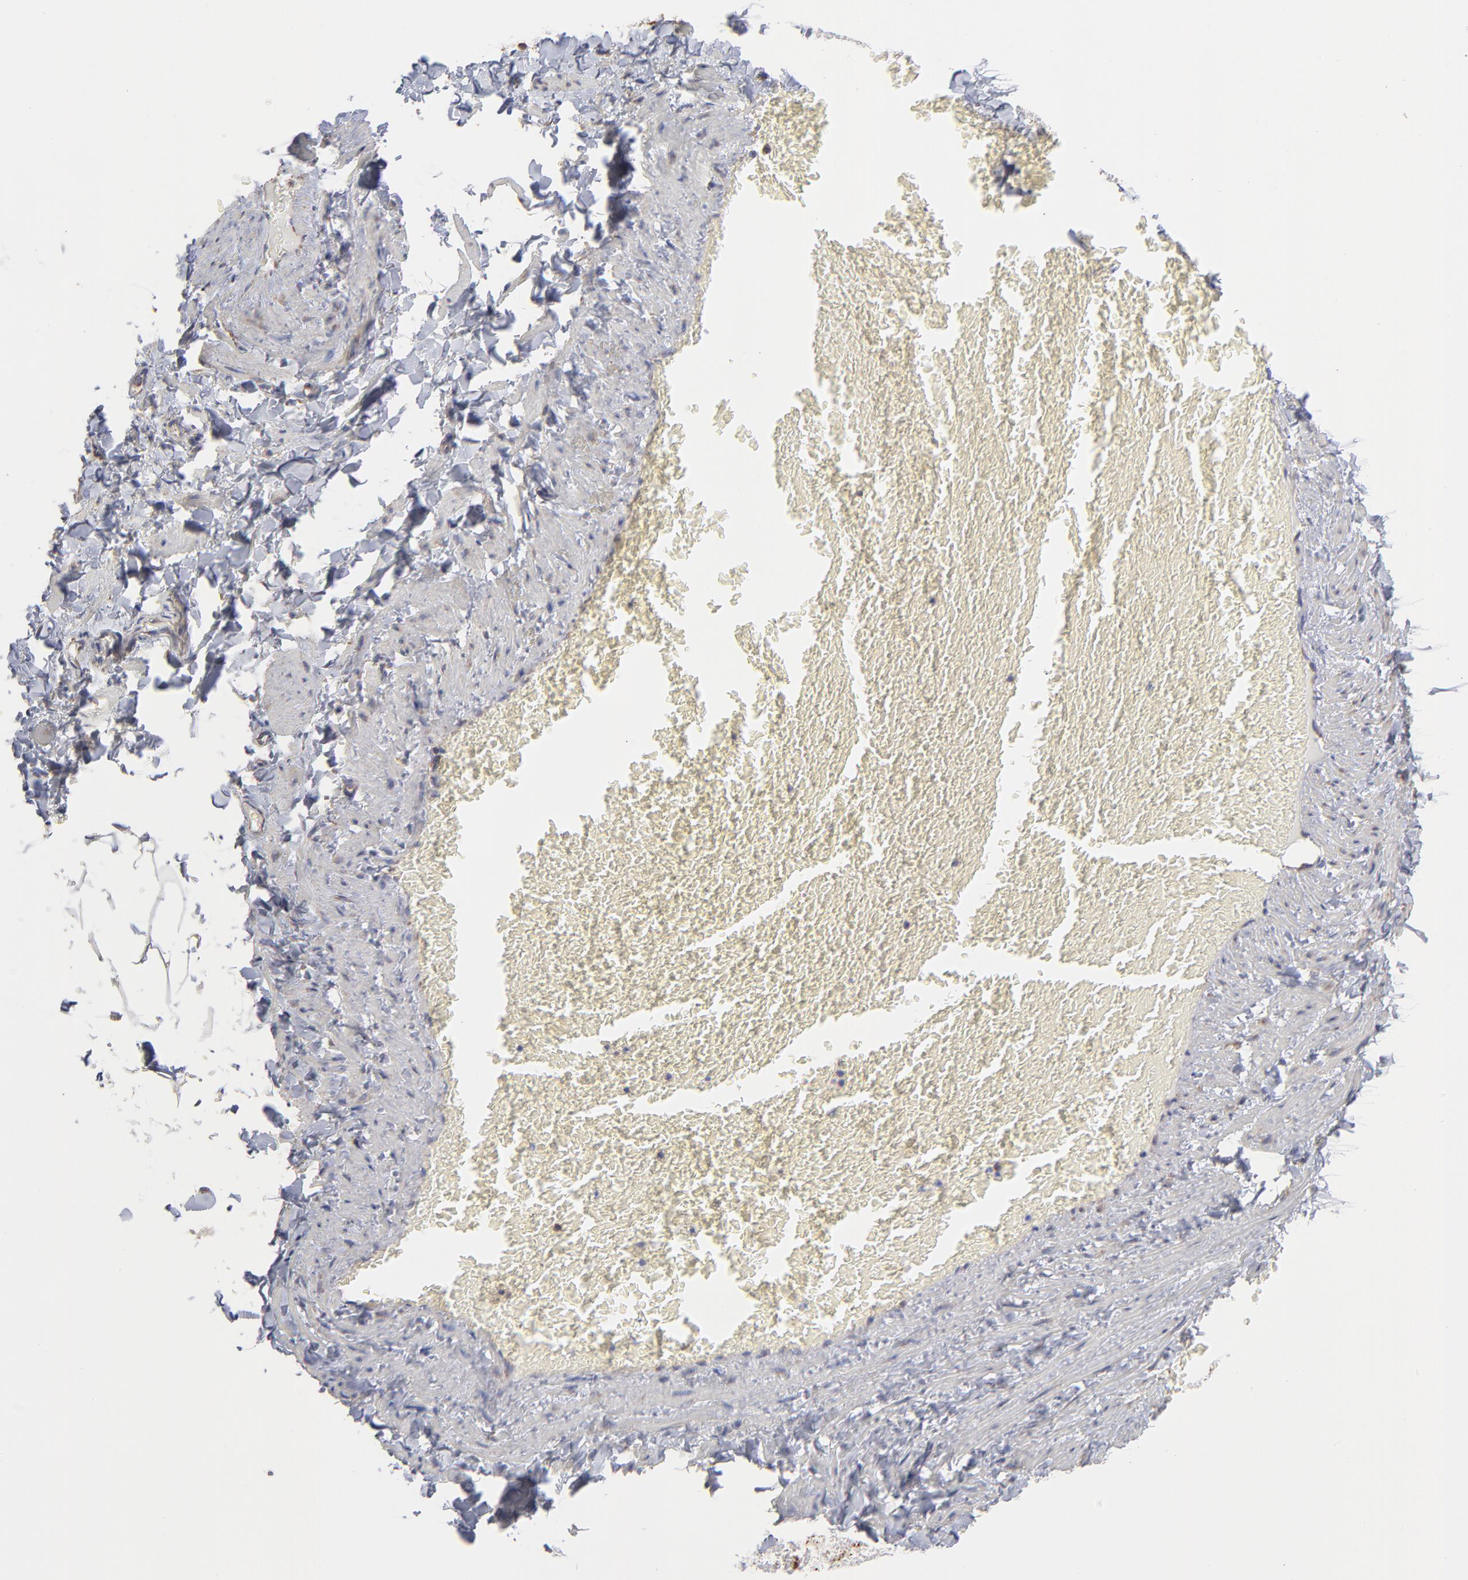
{"staining": {"intensity": "weak", "quantity": "25%-75%", "location": "cytoplasmic/membranous"}, "tissue": "adipose tissue", "cell_type": "Adipocytes", "image_type": "normal", "snomed": [{"axis": "morphology", "description": "Normal tissue, NOS"}, {"axis": "topography", "description": "Vascular tissue"}], "caption": "DAB (3,3'-diaminobenzidine) immunohistochemical staining of benign human adipose tissue reveals weak cytoplasmic/membranous protein staining in approximately 25%-75% of adipocytes.", "gene": "RPL3", "patient": {"sex": "male", "age": 41}}